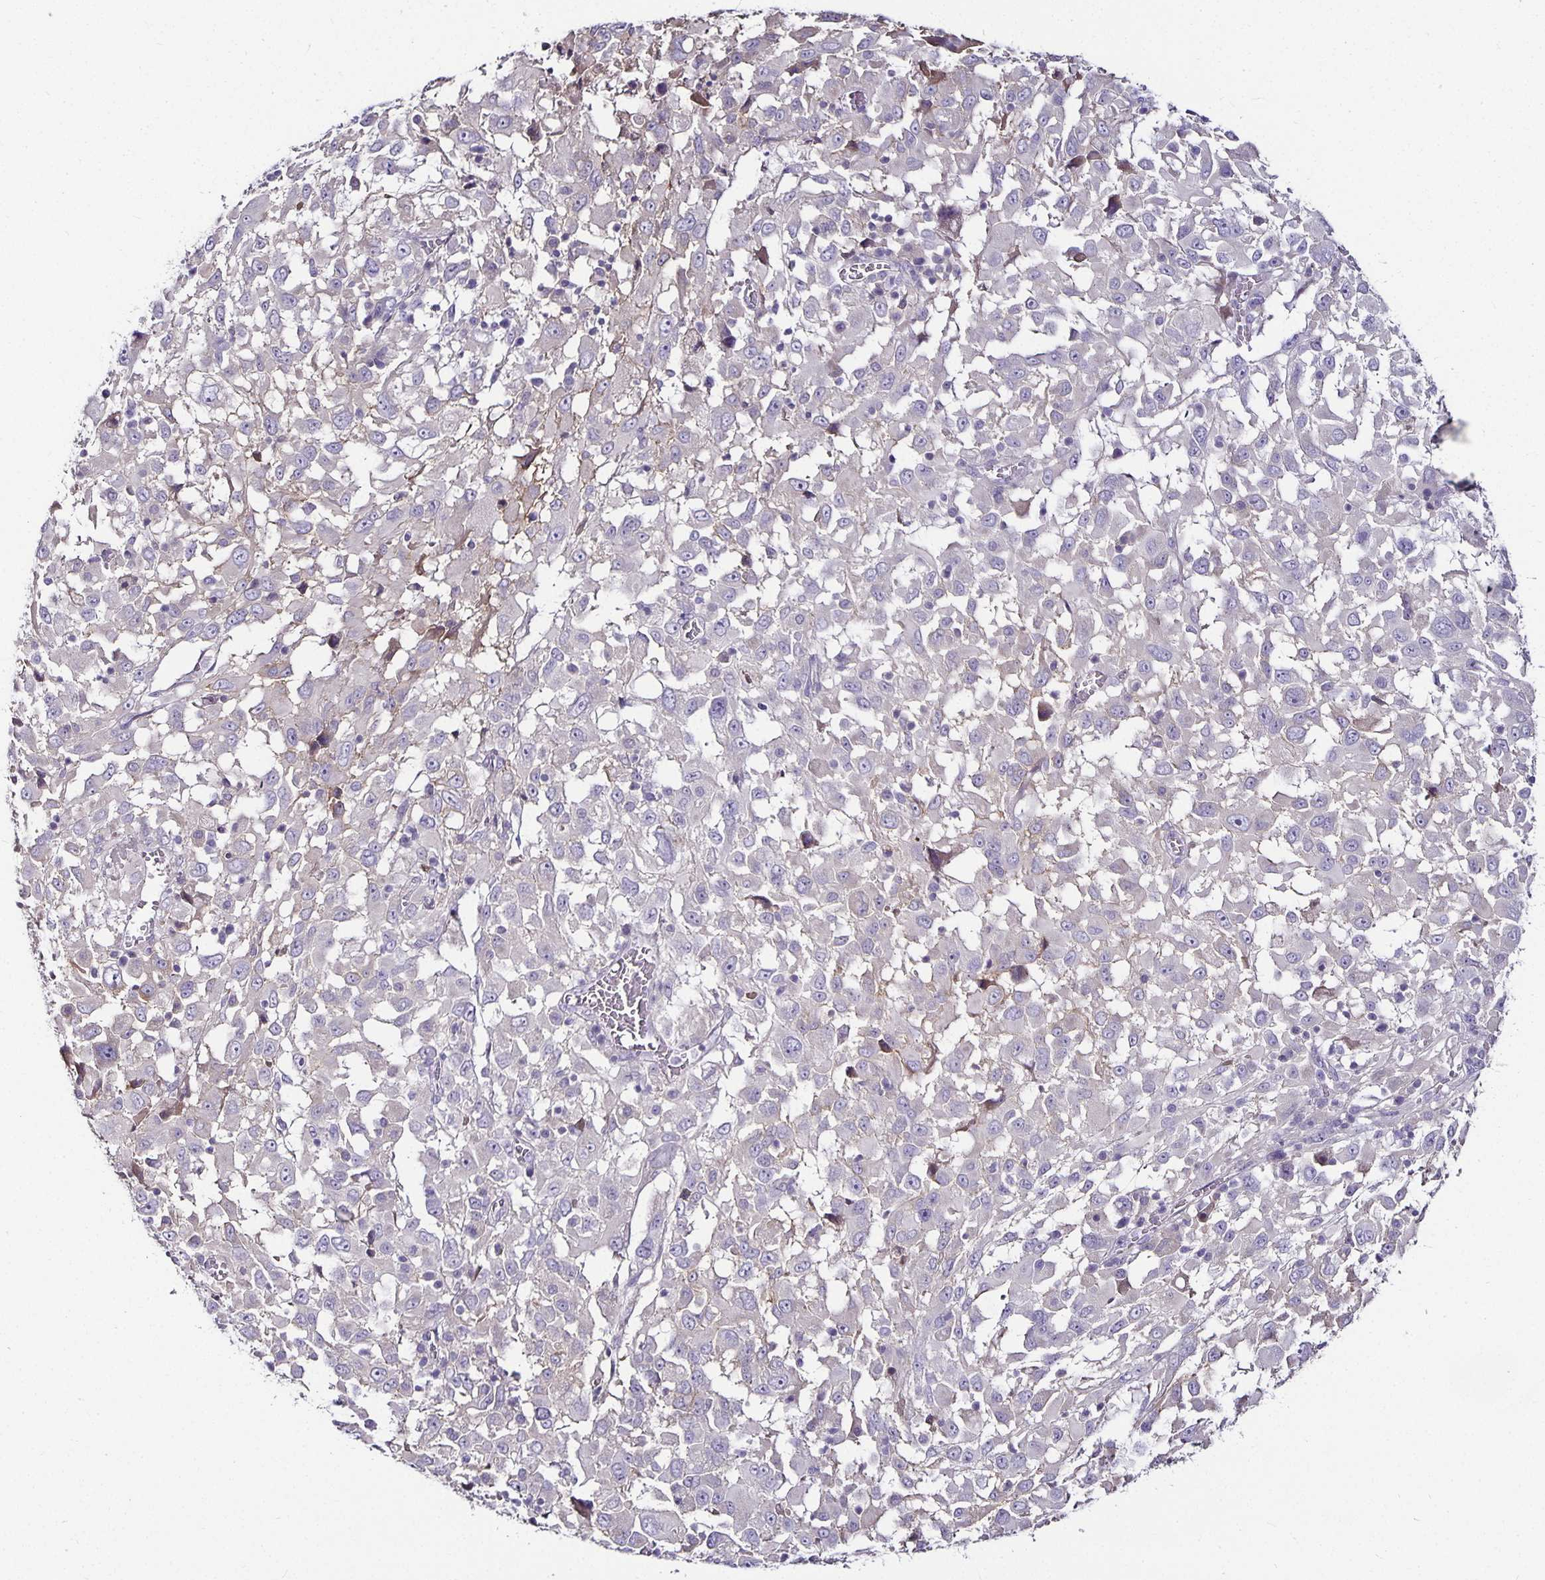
{"staining": {"intensity": "negative", "quantity": "none", "location": "none"}, "tissue": "melanoma", "cell_type": "Tumor cells", "image_type": "cancer", "snomed": [{"axis": "morphology", "description": "Malignant melanoma, Metastatic site"}, {"axis": "topography", "description": "Soft tissue"}], "caption": "Human melanoma stained for a protein using immunohistochemistry (IHC) displays no staining in tumor cells.", "gene": "CA12", "patient": {"sex": "male", "age": 50}}